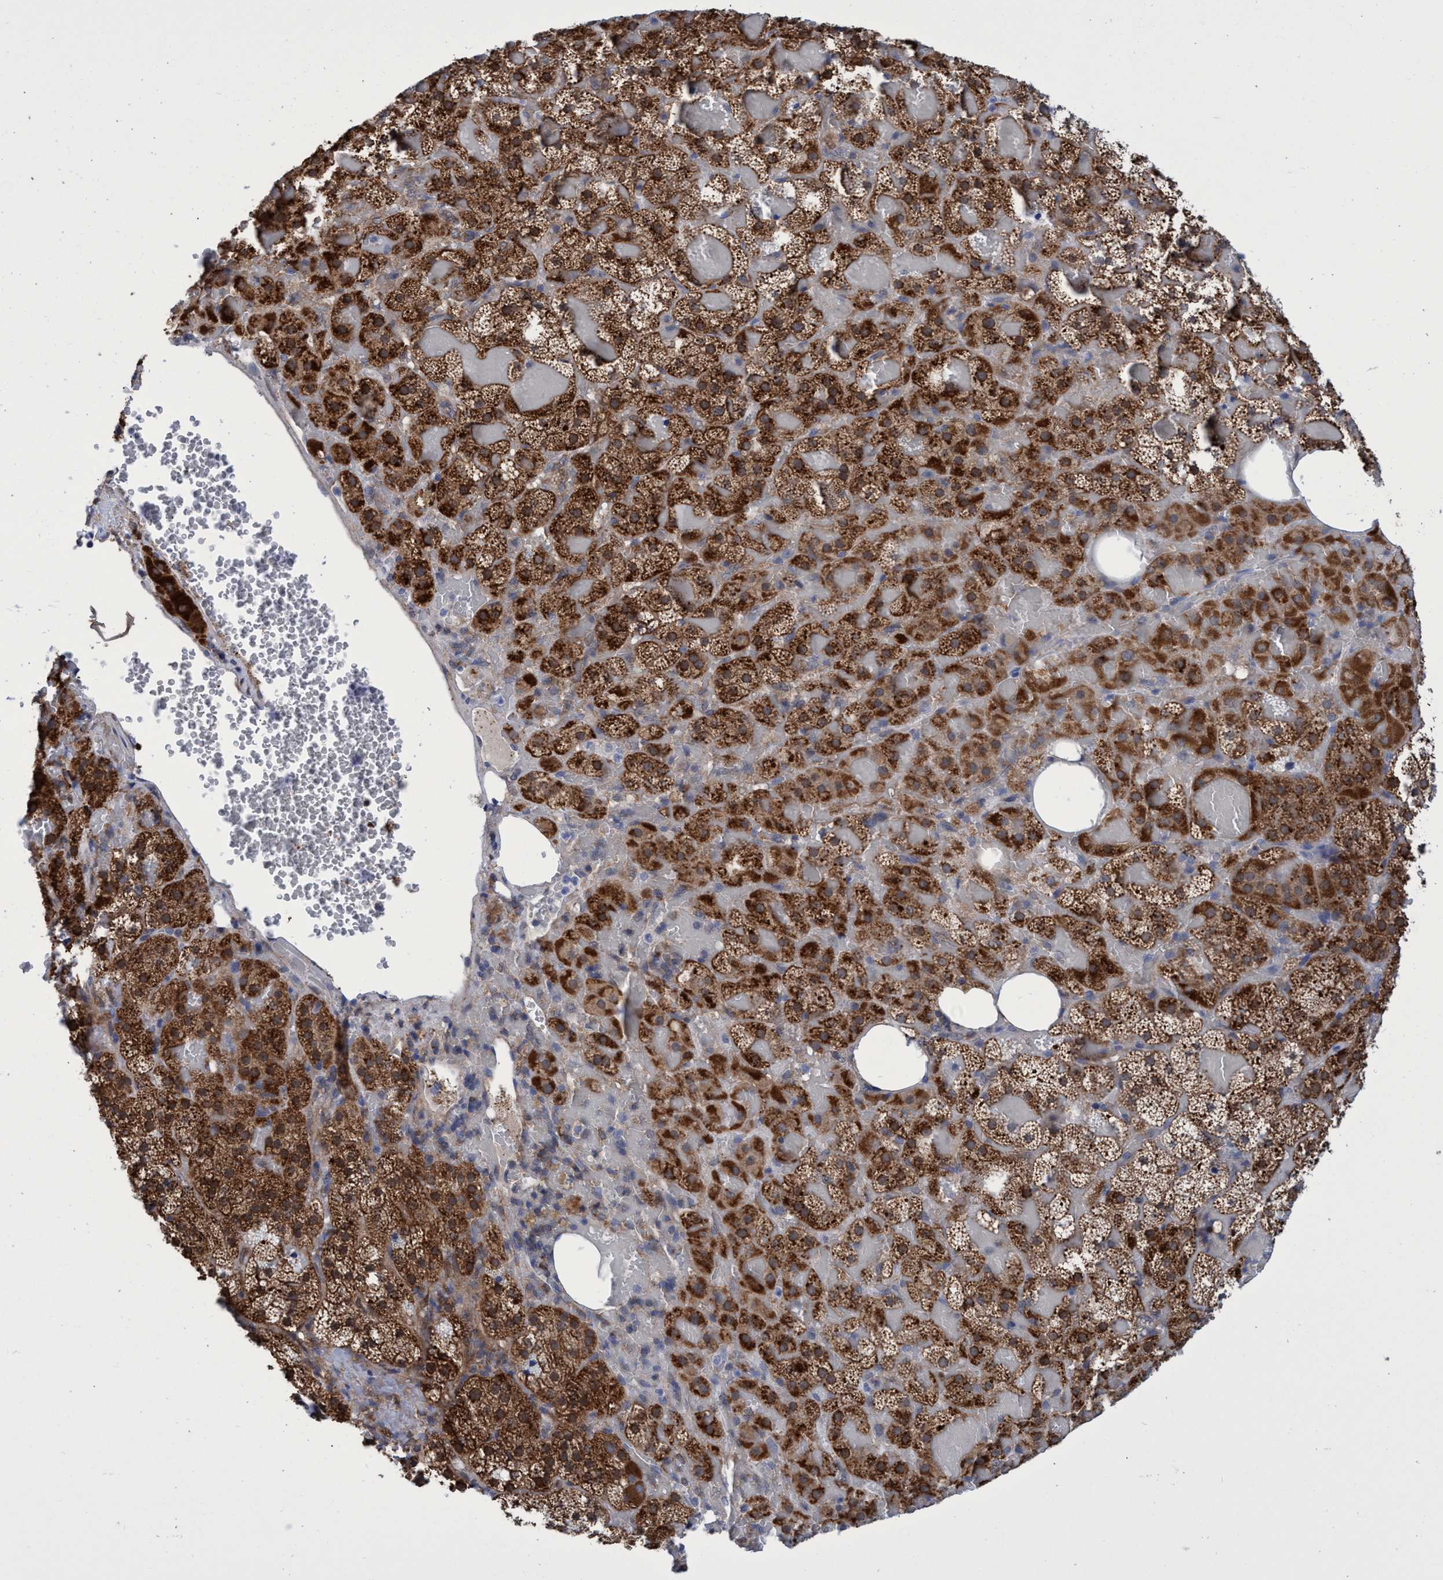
{"staining": {"intensity": "strong", "quantity": ">75%", "location": "cytoplasmic/membranous"}, "tissue": "adrenal gland", "cell_type": "Glandular cells", "image_type": "normal", "snomed": [{"axis": "morphology", "description": "Normal tissue, NOS"}, {"axis": "topography", "description": "Adrenal gland"}], "caption": "Adrenal gland stained for a protein displays strong cytoplasmic/membranous positivity in glandular cells. The staining was performed using DAB to visualize the protein expression in brown, while the nuclei were stained in blue with hematoxylin (Magnification: 20x).", "gene": "CRYZ", "patient": {"sex": "female", "age": 59}}